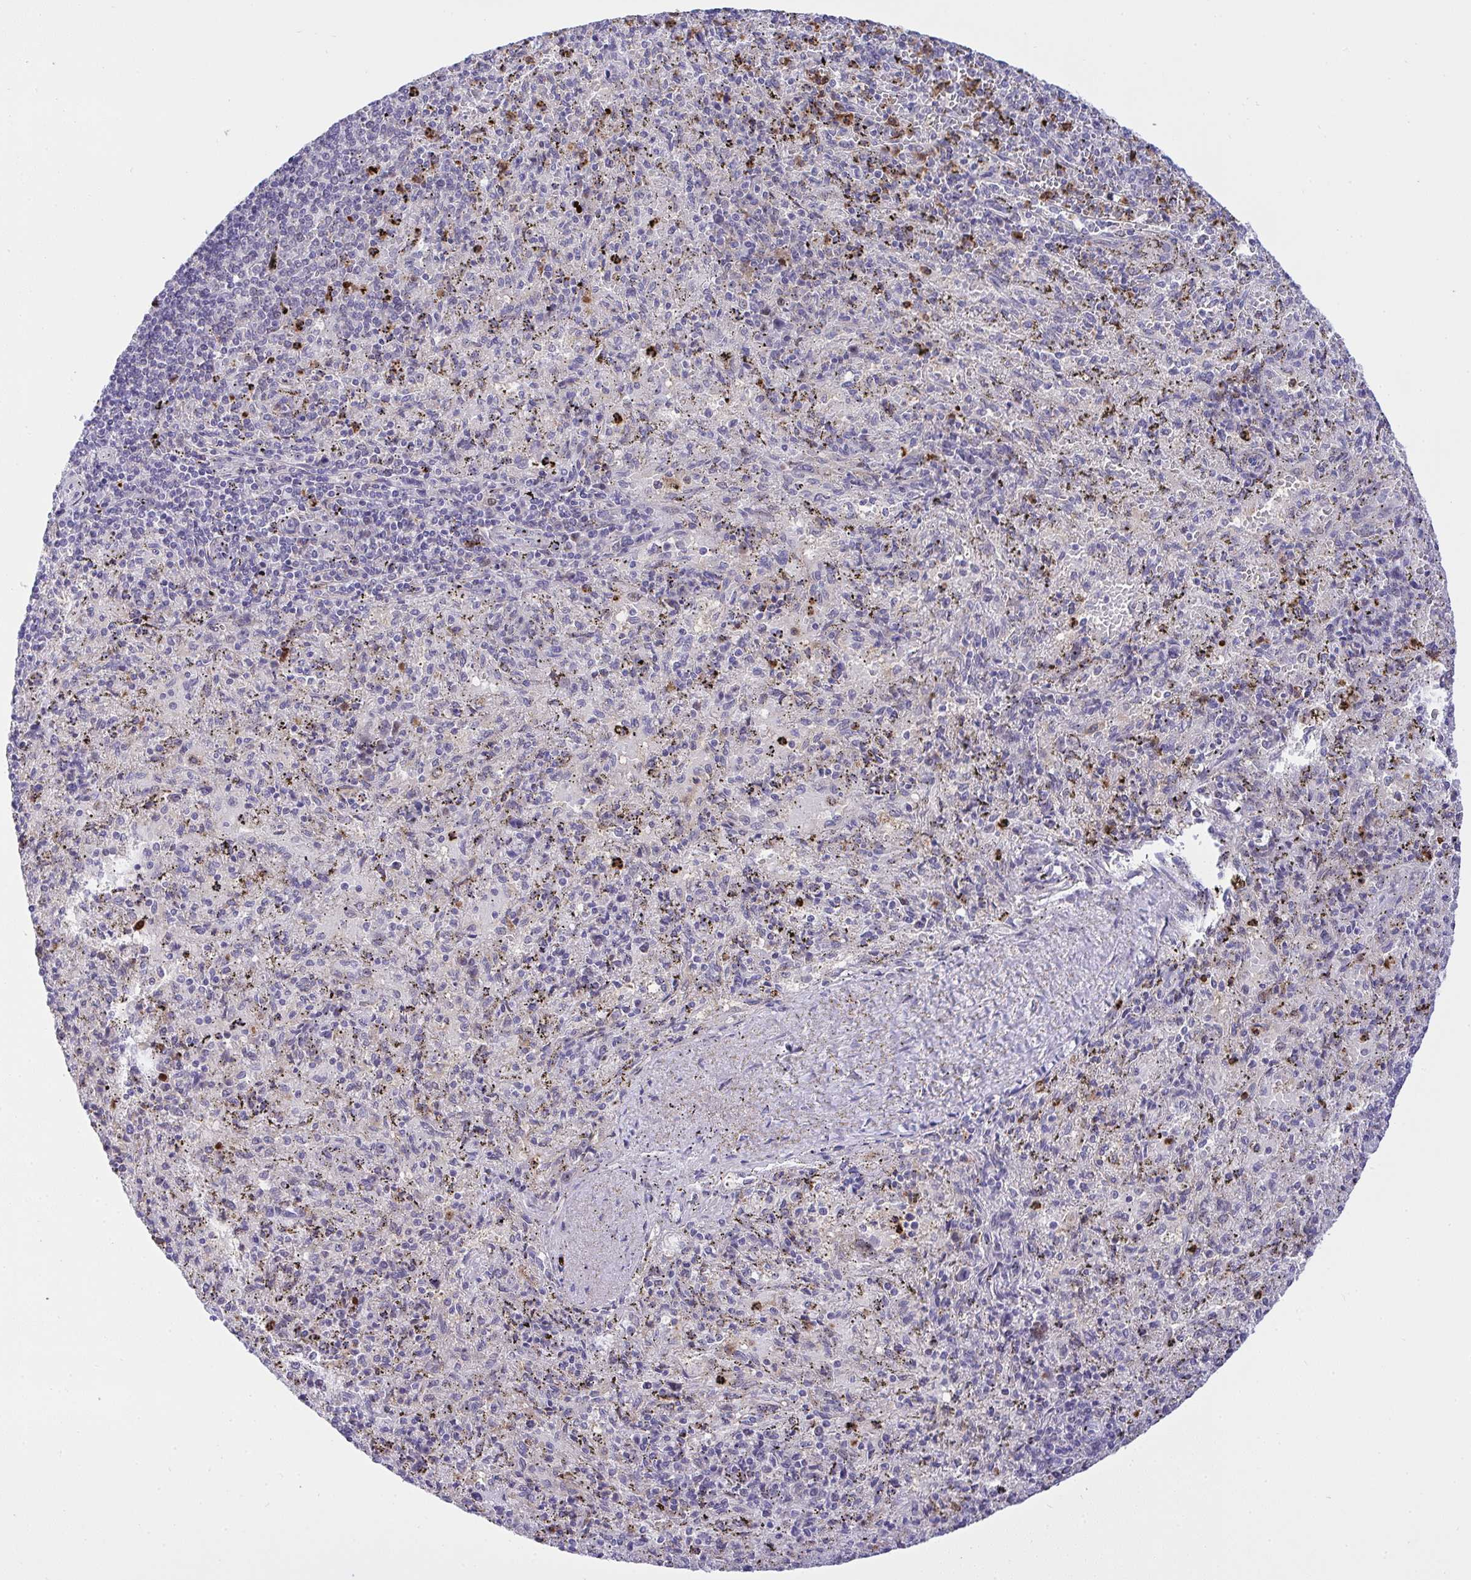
{"staining": {"intensity": "moderate", "quantity": "25%-75%", "location": "cytoplasmic/membranous"}, "tissue": "spleen", "cell_type": "Cells in red pulp", "image_type": "normal", "snomed": [{"axis": "morphology", "description": "Normal tissue, NOS"}, {"axis": "topography", "description": "Spleen"}], "caption": "A brown stain highlights moderate cytoplasmic/membranous staining of a protein in cells in red pulp of normal spleen. The staining was performed using DAB (3,3'-diaminobenzidine), with brown indicating positive protein expression. Nuclei are stained blue with hematoxylin.", "gene": "ZNF554", "patient": {"sex": "male", "age": 57}}